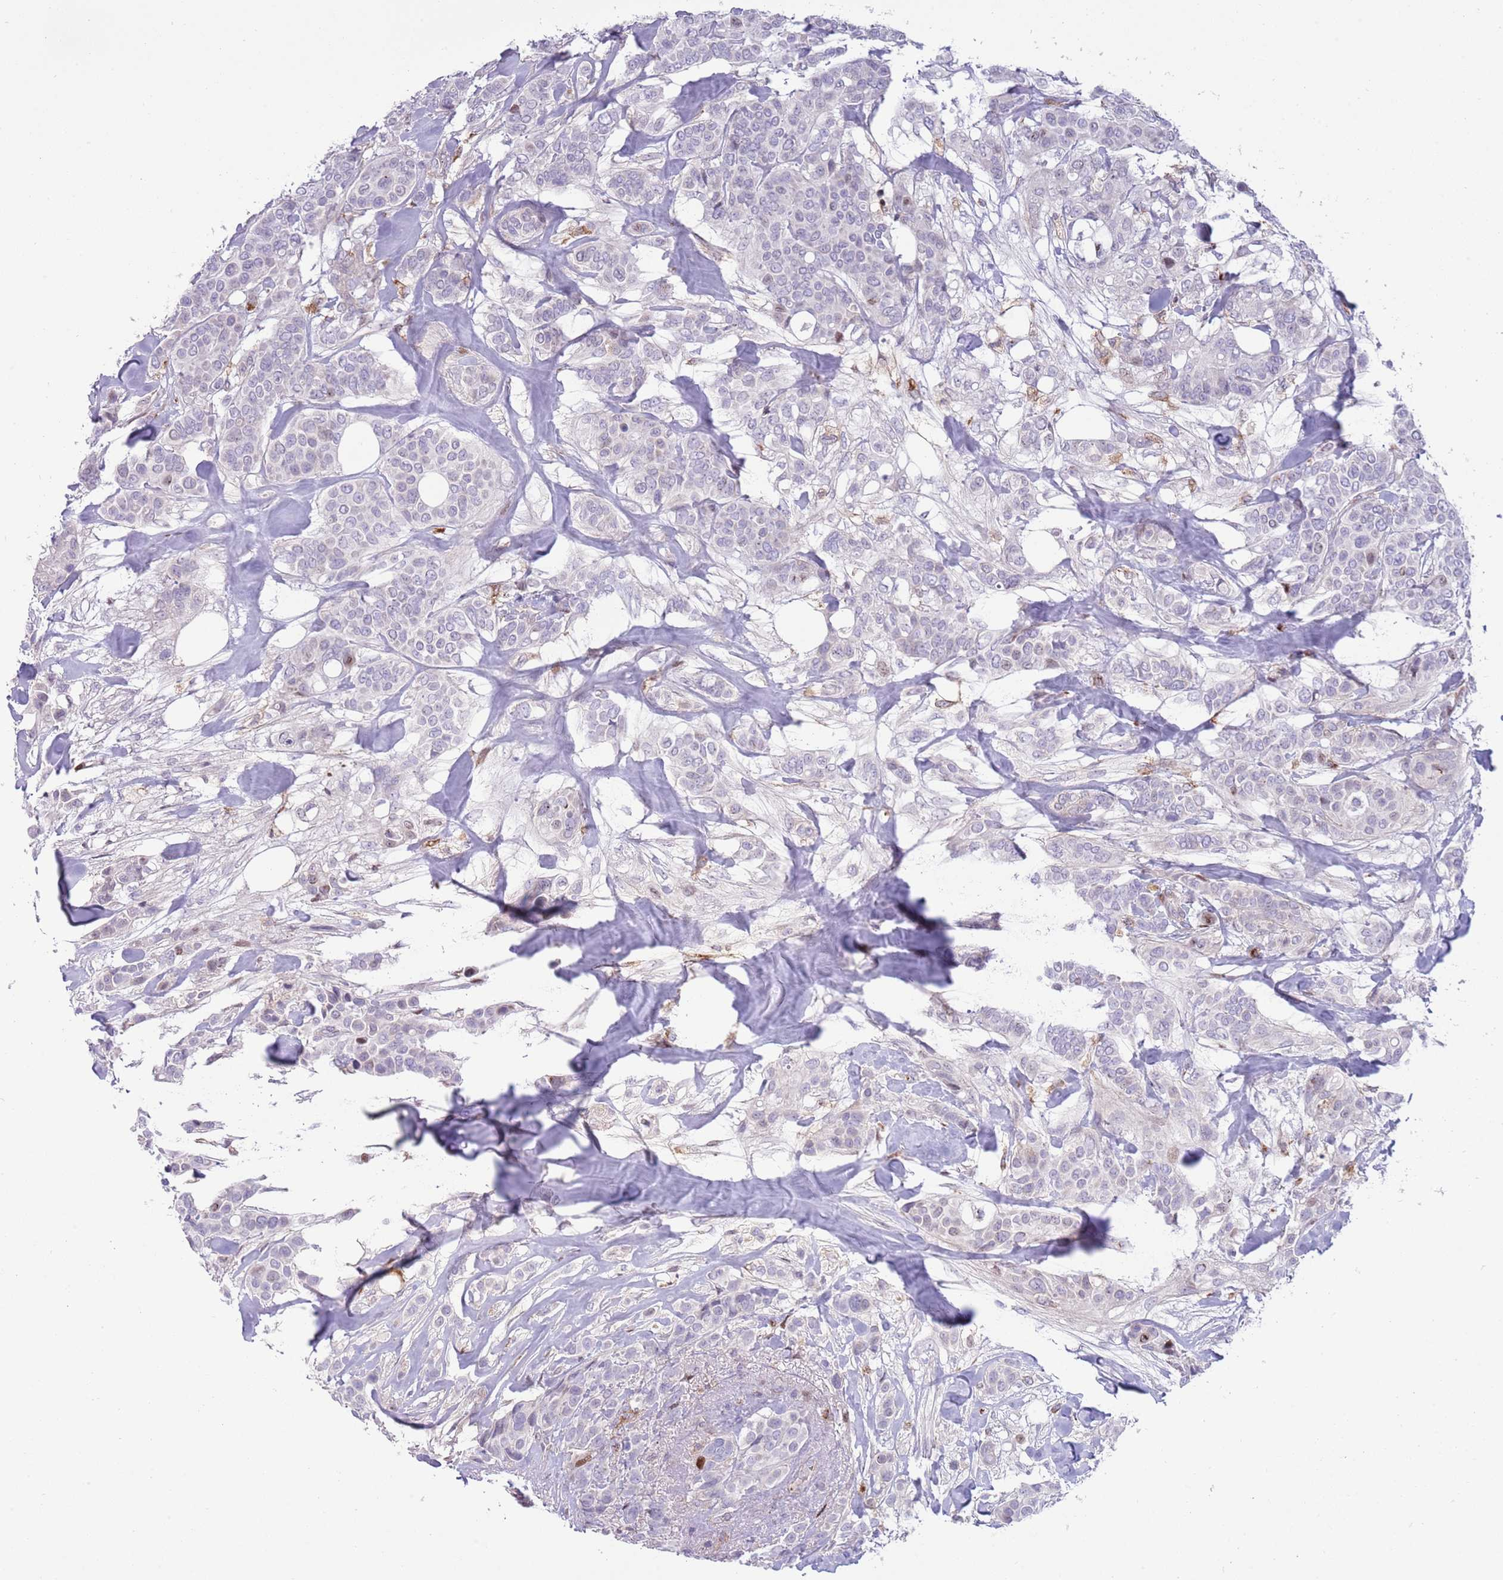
{"staining": {"intensity": "moderate", "quantity": "<25%", "location": "nuclear"}, "tissue": "breast cancer", "cell_type": "Tumor cells", "image_type": "cancer", "snomed": [{"axis": "morphology", "description": "Lobular carcinoma"}, {"axis": "topography", "description": "Breast"}], "caption": "The micrograph demonstrates a brown stain indicating the presence of a protein in the nuclear of tumor cells in breast lobular carcinoma. (DAB (3,3'-diaminobenzidine) IHC, brown staining for protein, blue staining for nuclei).", "gene": "ANO8", "patient": {"sex": "female", "age": 51}}